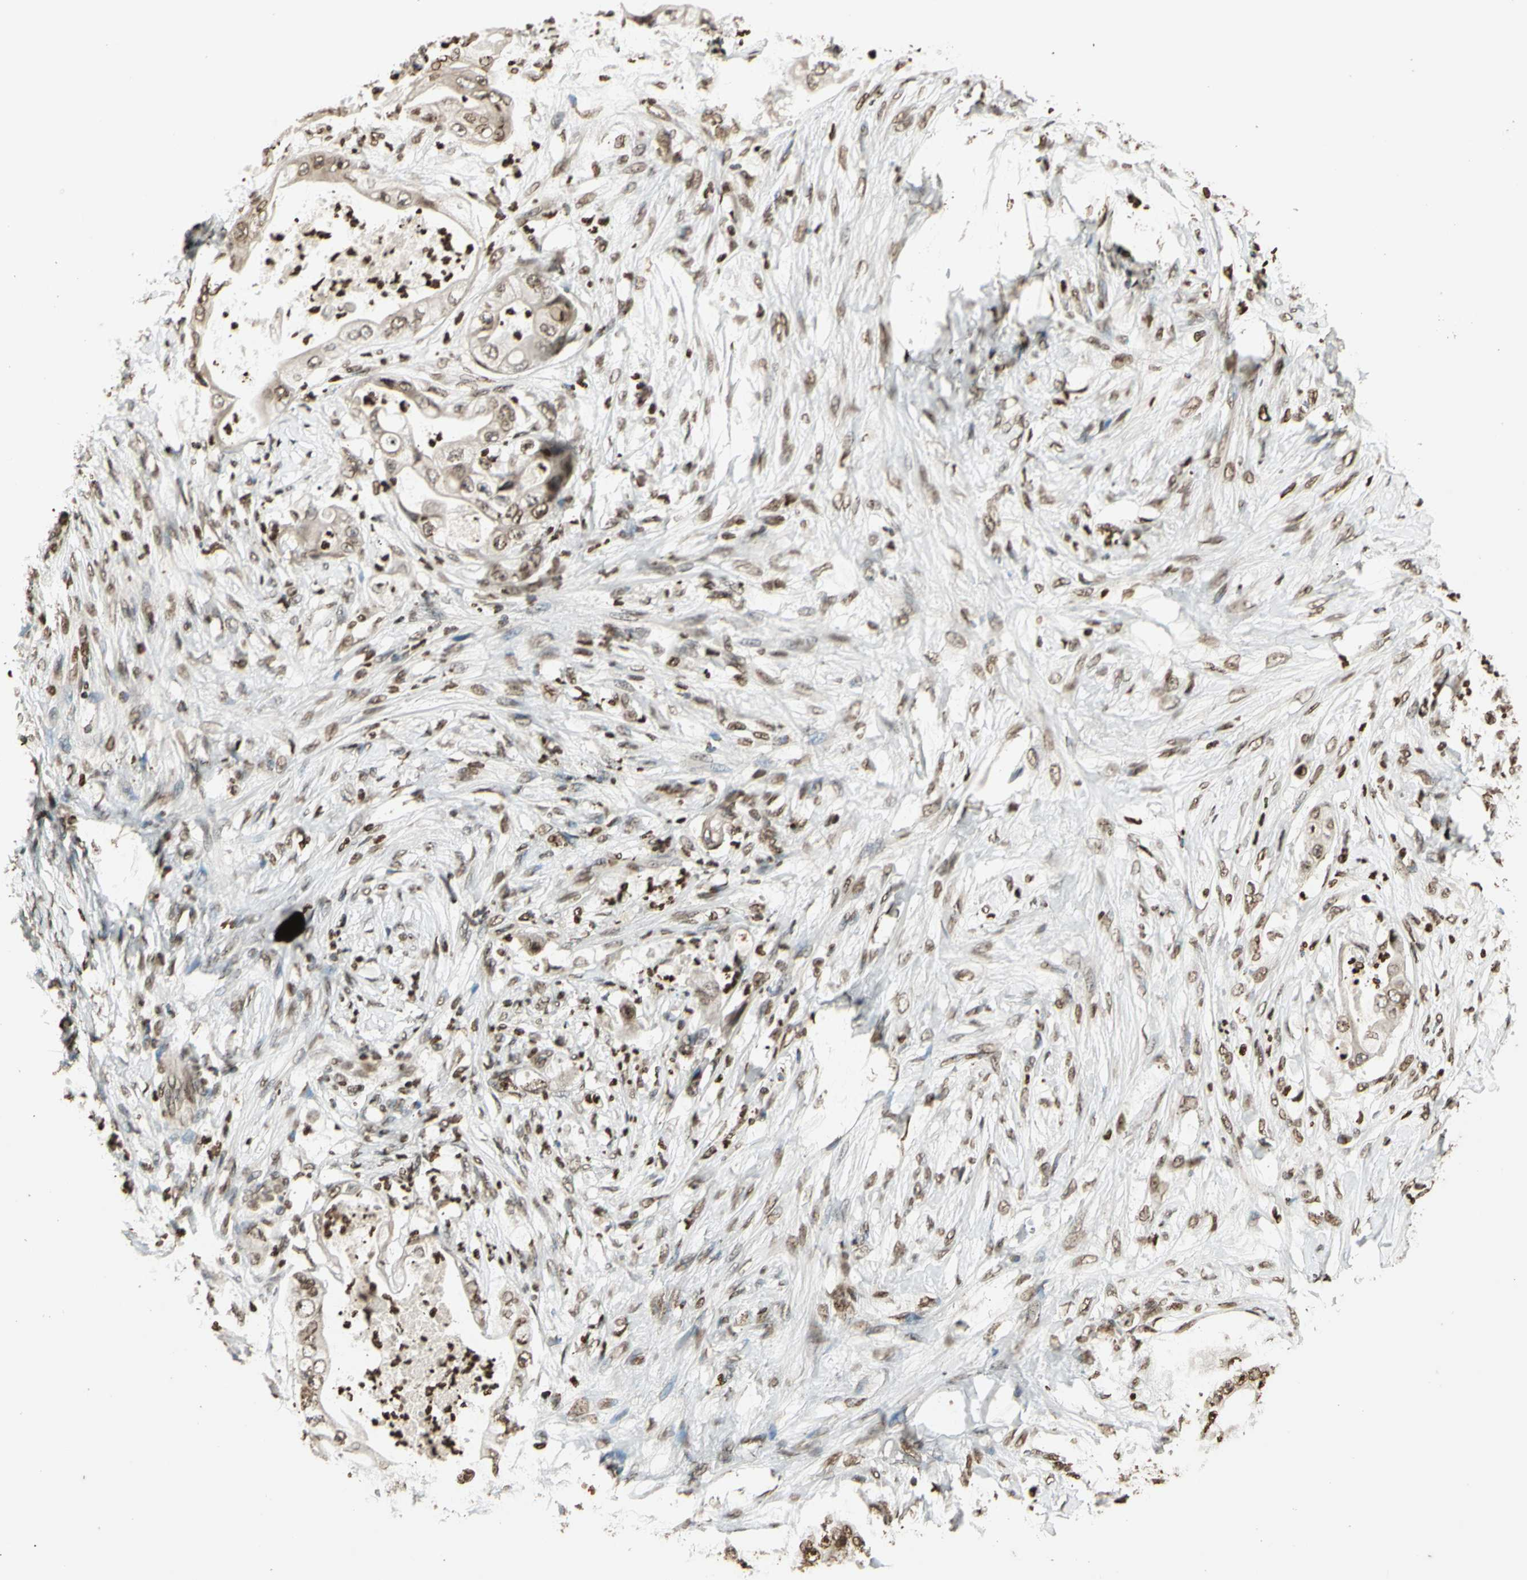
{"staining": {"intensity": "moderate", "quantity": ">75%", "location": "cytoplasmic/membranous,nuclear"}, "tissue": "stomach cancer", "cell_type": "Tumor cells", "image_type": "cancer", "snomed": [{"axis": "morphology", "description": "Adenocarcinoma, NOS"}, {"axis": "topography", "description": "Stomach"}], "caption": "Protein positivity by immunohistochemistry (IHC) shows moderate cytoplasmic/membranous and nuclear expression in approximately >75% of tumor cells in stomach cancer.", "gene": "RORA", "patient": {"sex": "female", "age": 73}}